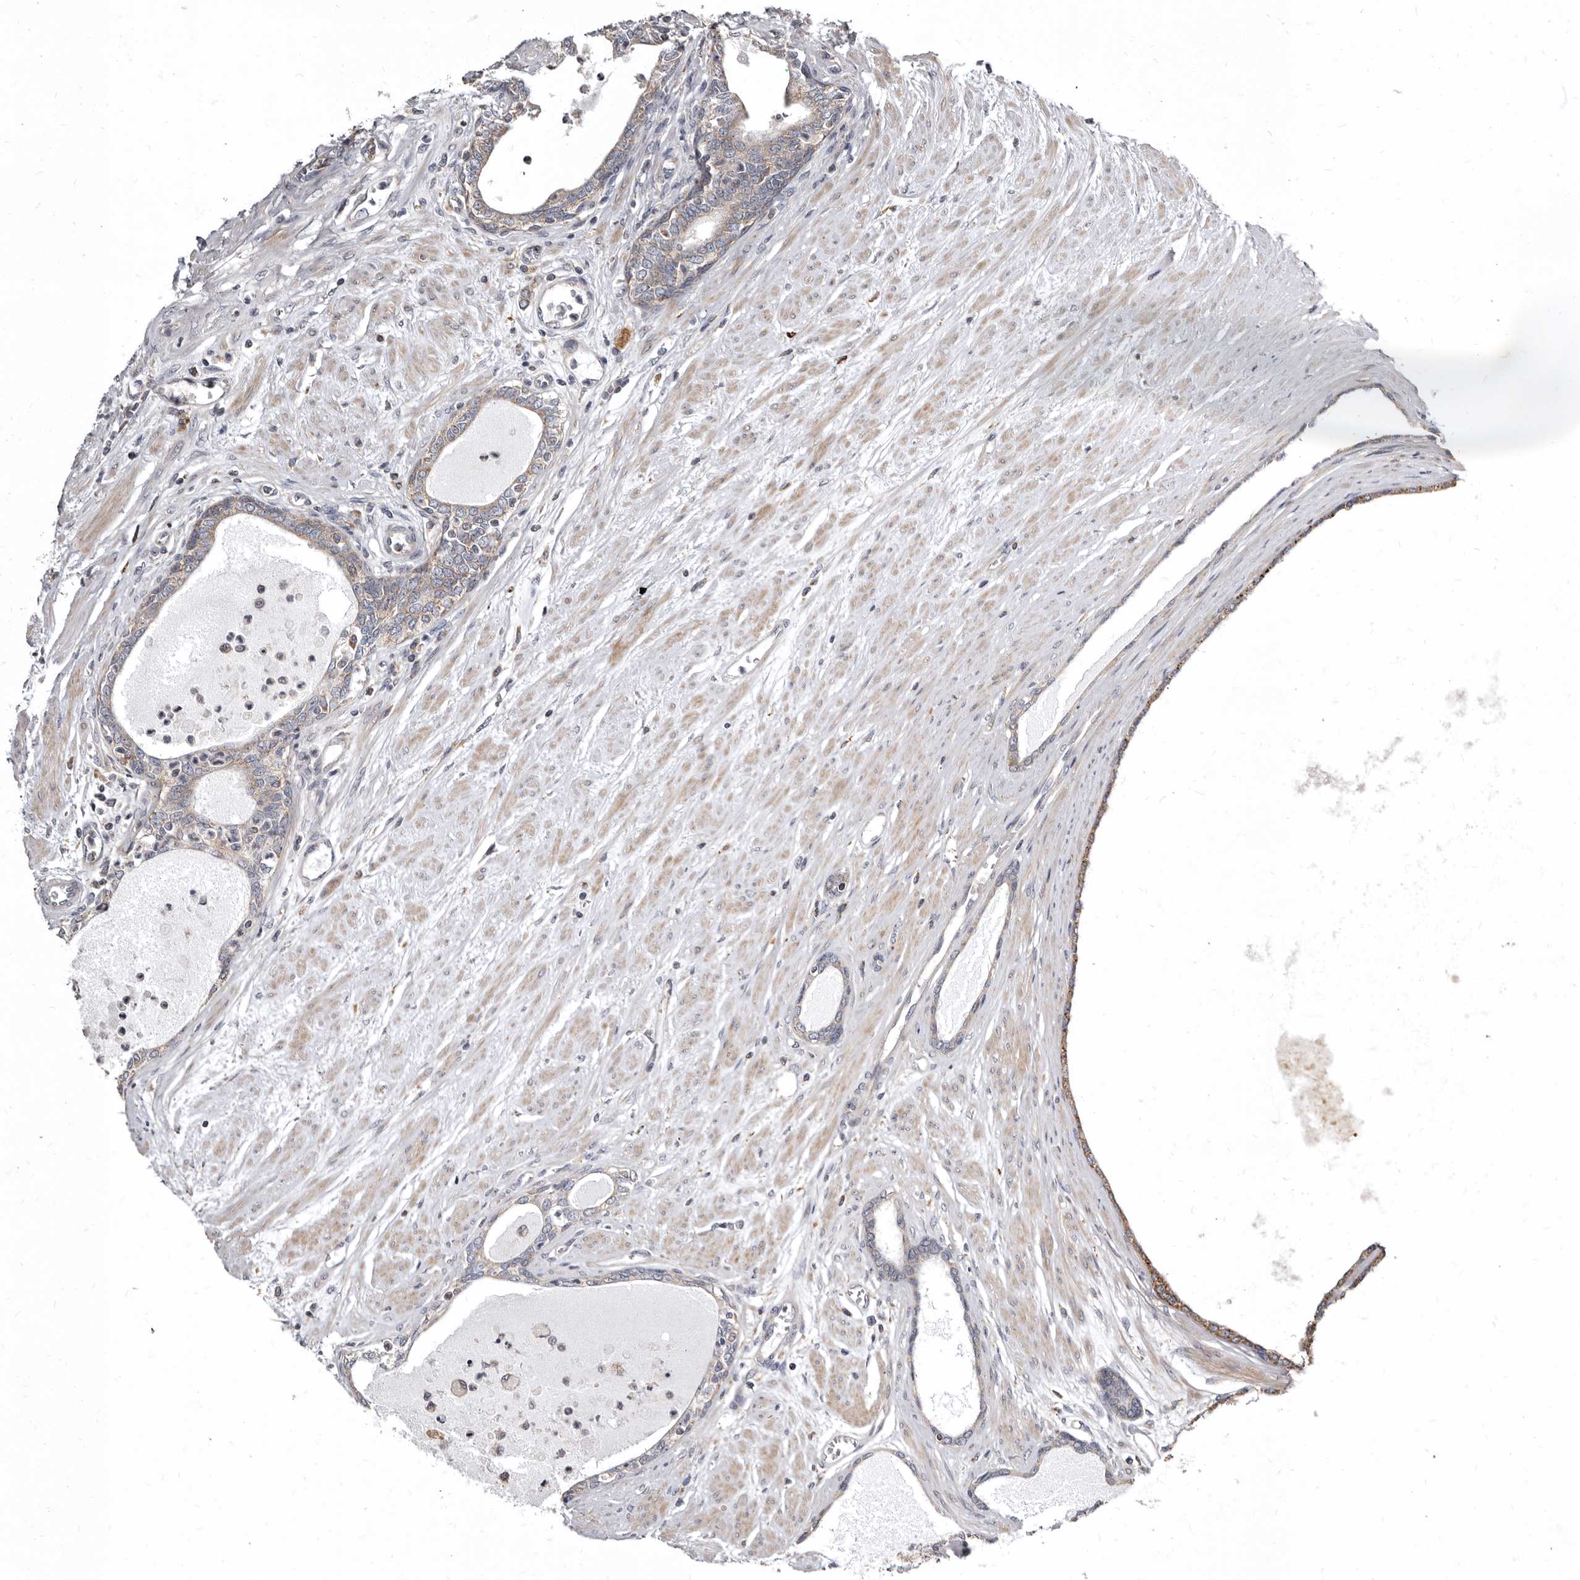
{"staining": {"intensity": "moderate", "quantity": "25%-75%", "location": "cytoplasmic/membranous"}, "tissue": "prostate cancer", "cell_type": "Tumor cells", "image_type": "cancer", "snomed": [{"axis": "morphology", "description": "Adenocarcinoma, Low grade"}, {"axis": "topography", "description": "Prostate"}], "caption": "This is an image of IHC staining of prostate cancer (adenocarcinoma (low-grade)), which shows moderate staining in the cytoplasmic/membranous of tumor cells.", "gene": "SMC4", "patient": {"sex": "male", "age": 60}}